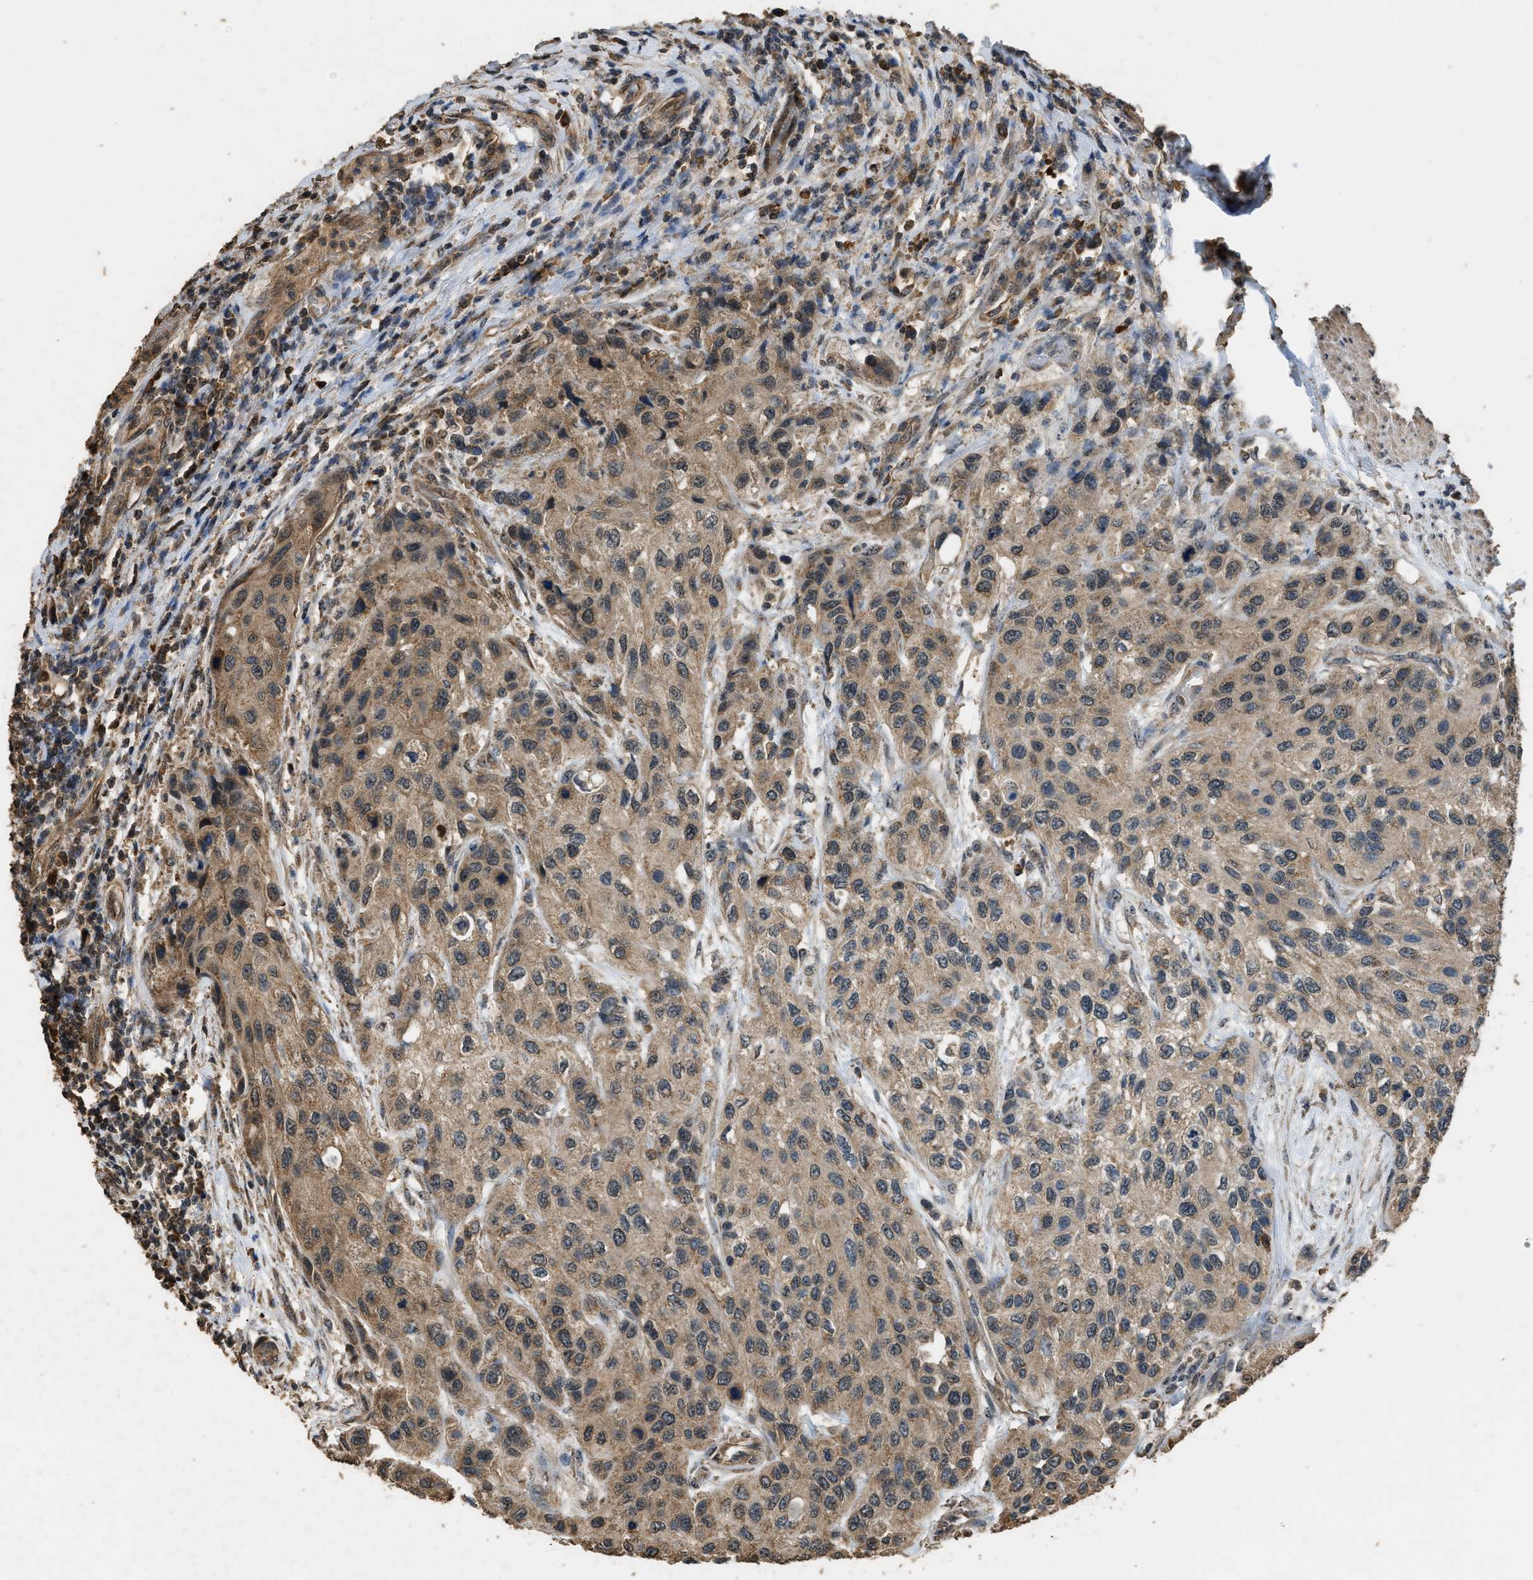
{"staining": {"intensity": "weak", "quantity": ">75%", "location": "cytoplasmic/membranous"}, "tissue": "urothelial cancer", "cell_type": "Tumor cells", "image_type": "cancer", "snomed": [{"axis": "morphology", "description": "Urothelial carcinoma, High grade"}, {"axis": "topography", "description": "Urinary bladder"}], "caption": "This micrograph reveals immunohistochemistry staining of human high-grade urothelial carcinoma, with low weak cytoplasmic/membranous positivity in approximately >75% of tumor cells.", "gene": "DENND6B", "patient": {"sex": "female", "age": 56}}